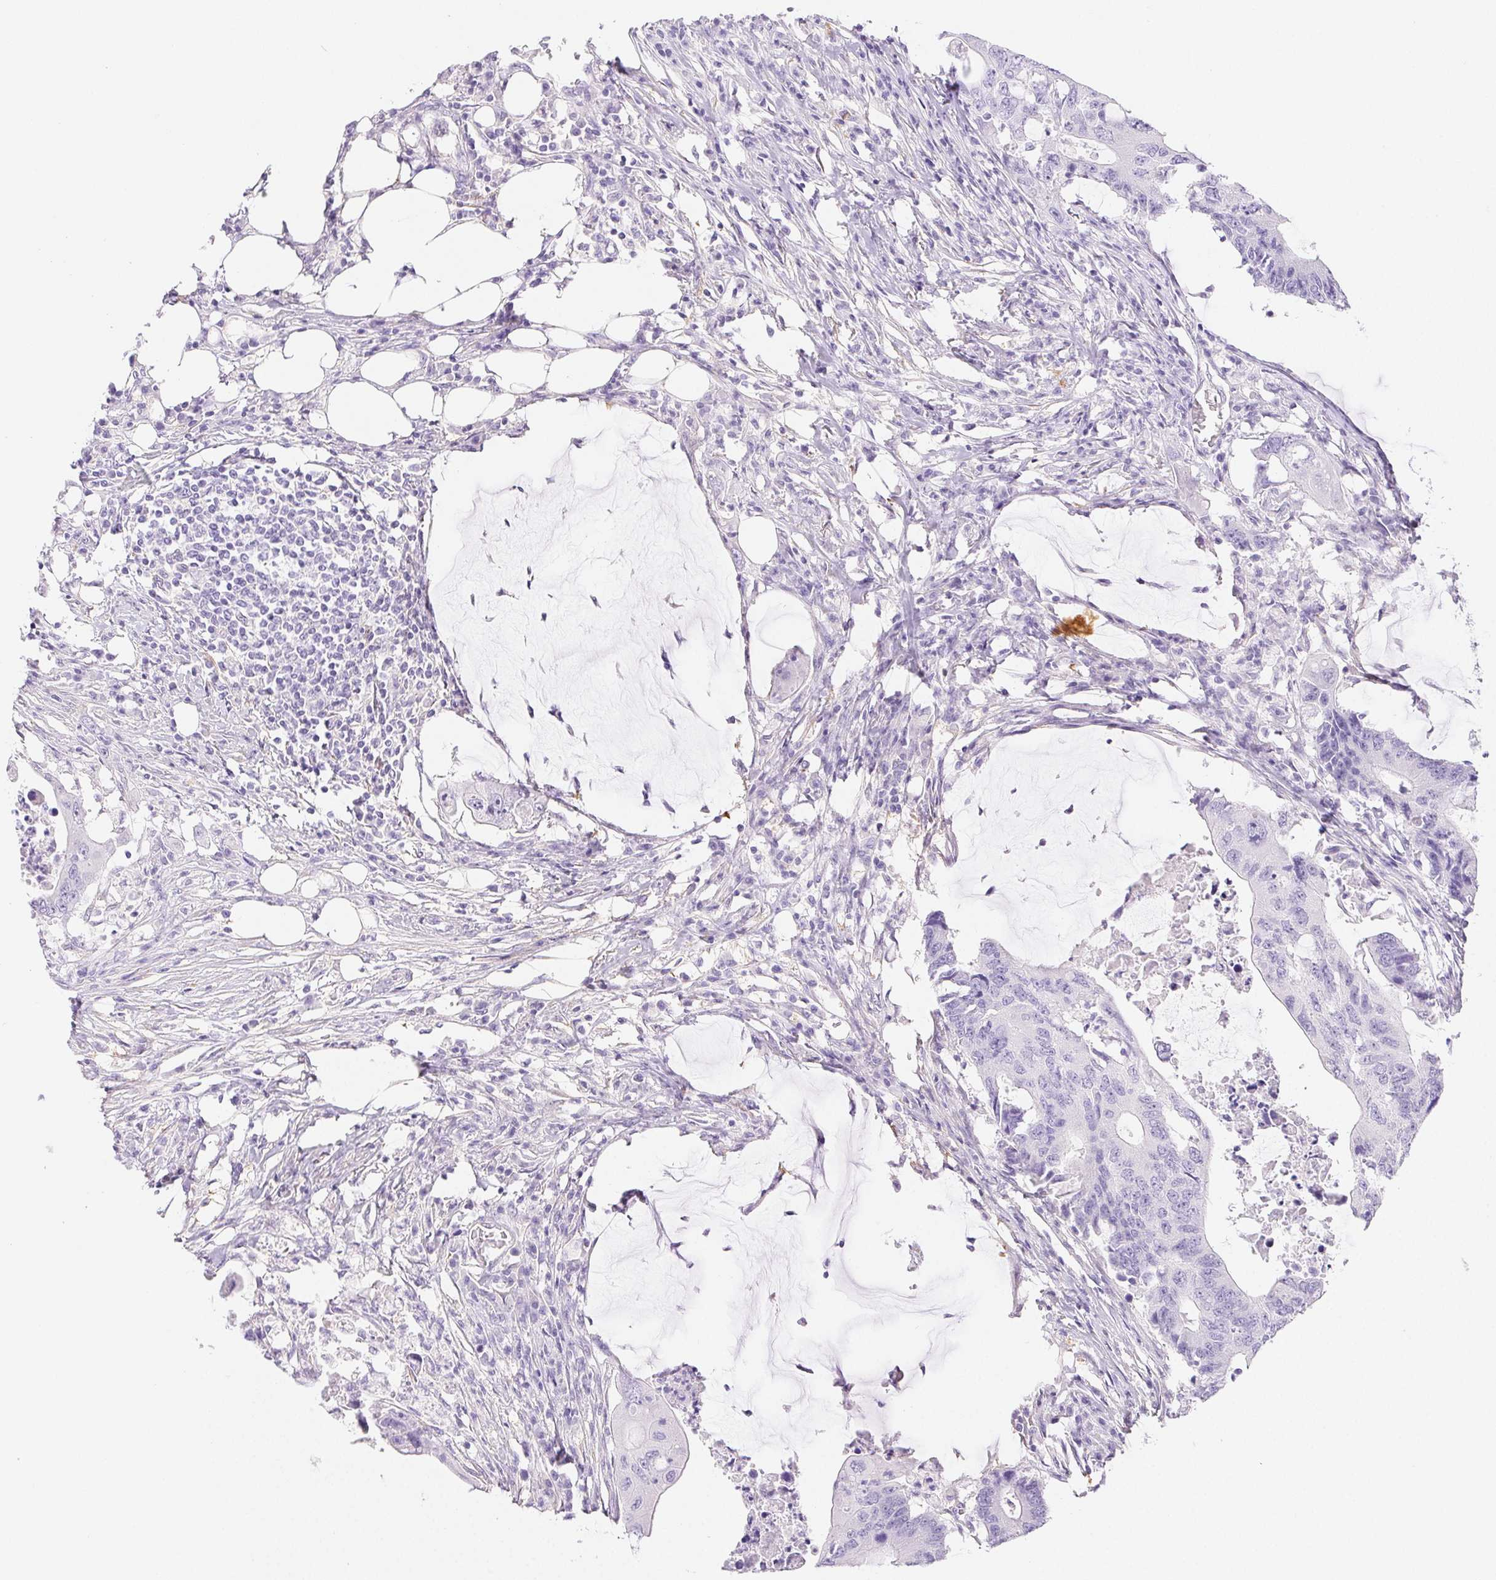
{"staining": {"intensity": "negative", "quantity": "none", "location": "none"}, "tissue": "colorectal cancer", "cell_type": "Tumor cells", "image_type": "cancer", "snomed": [{"axis": "morphology", "description": "Adenocarcinoma, NOS"}, {"axis": "topography", "description": "Colon"}], "caption": "An image of adenocarcinoma (colorectal) stained for a protein reveals no brown staining in tumor cells.", "gene": "PNLIP", "patient": {"sex": "male", "age": 71}}